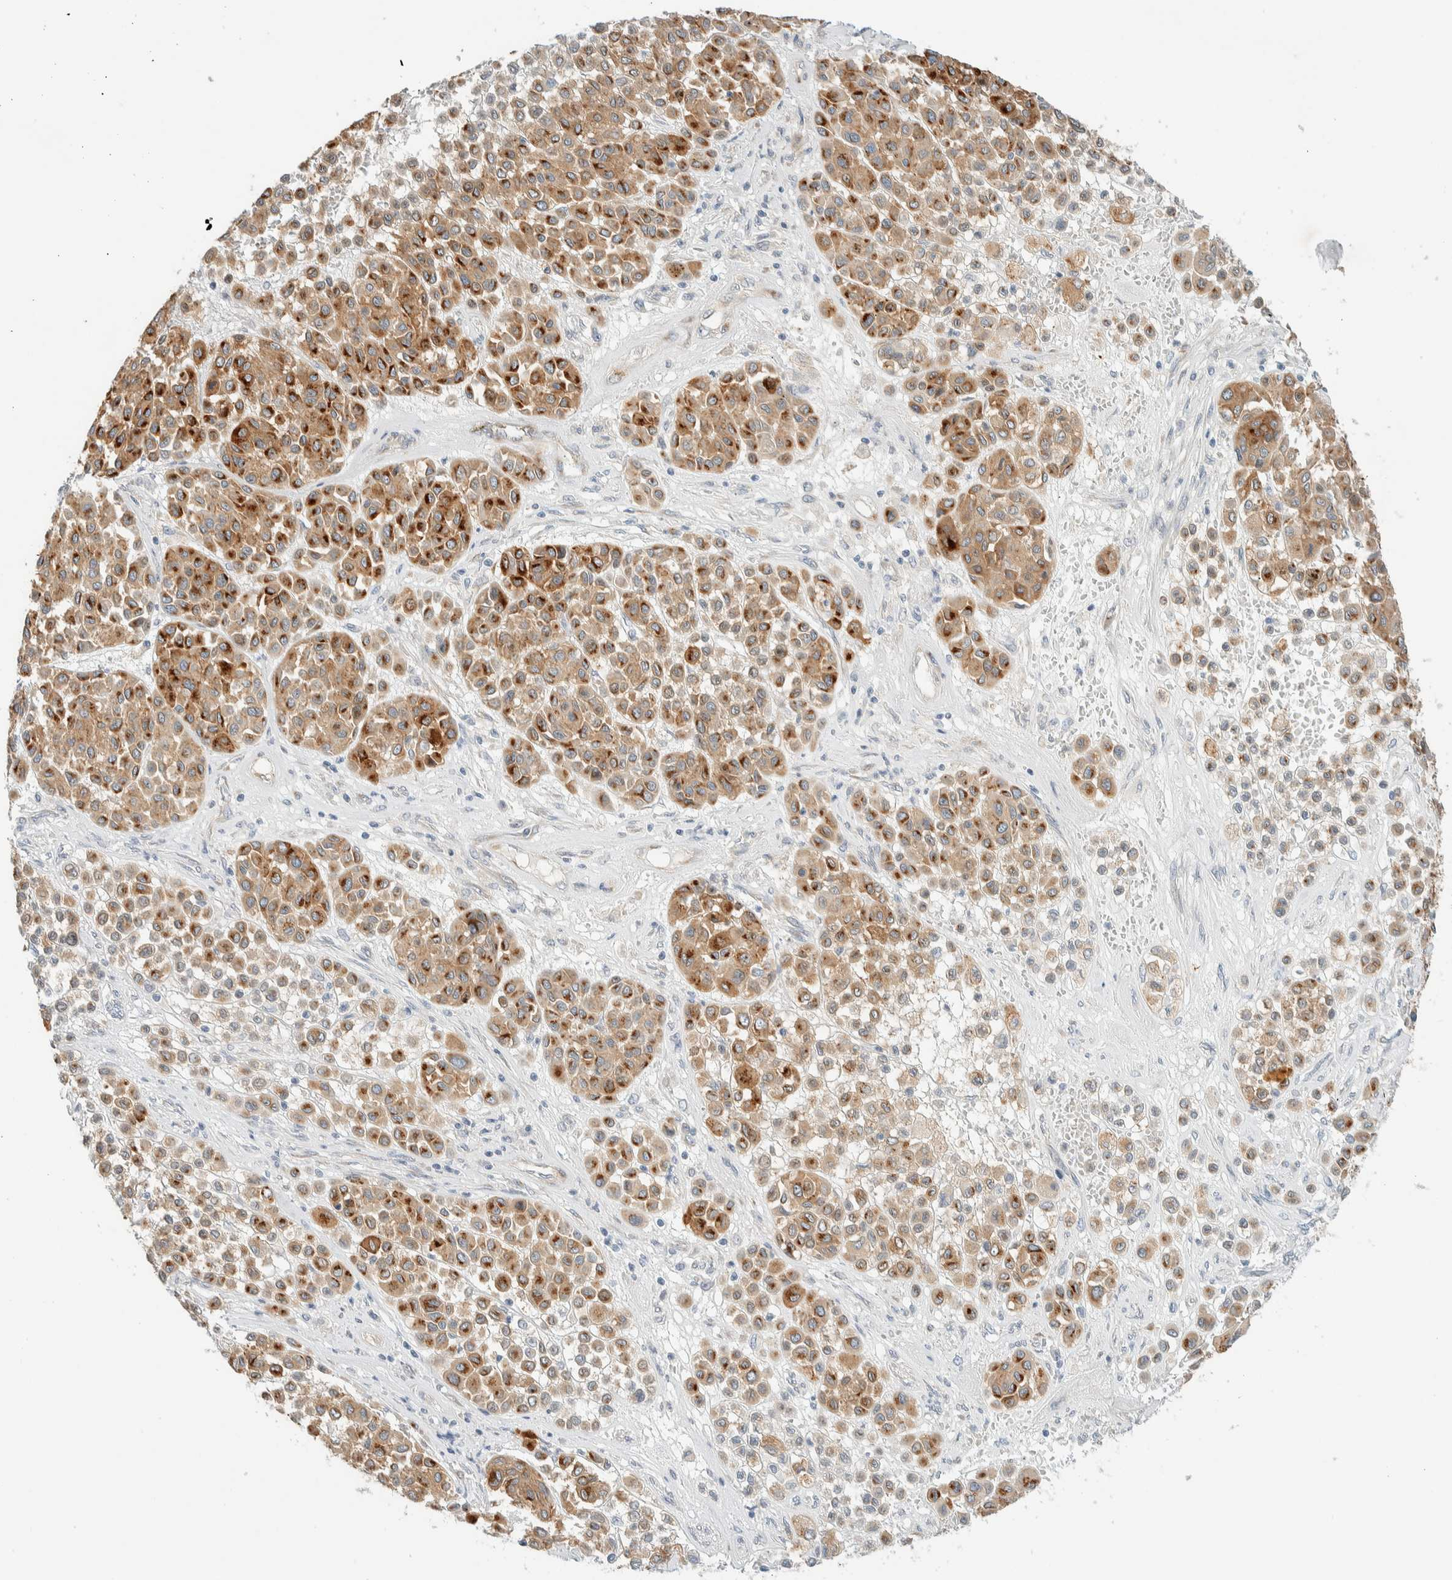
{"staining": {"intensity": "strong", "quantity": "25%-75%", "location": "cytoplasmic/membranous"}, "tissue": "melanoma", "cell_type": "Tumor cells", "image_type": "cancer", "snomed": [{"axis": "morphology", "description": "Malignant melanoma, Metastatic site"}, {"axis": "topography", "description": "Soft tissue"}], "caption": "The immunohistochemical stain shows strong cytoplasmic/membranous staining in tumor cells of malignant melanoma (metastatic site) tissue.", "gene": "TMEM184B", "patient": {"sex": "male", "age": 41}}